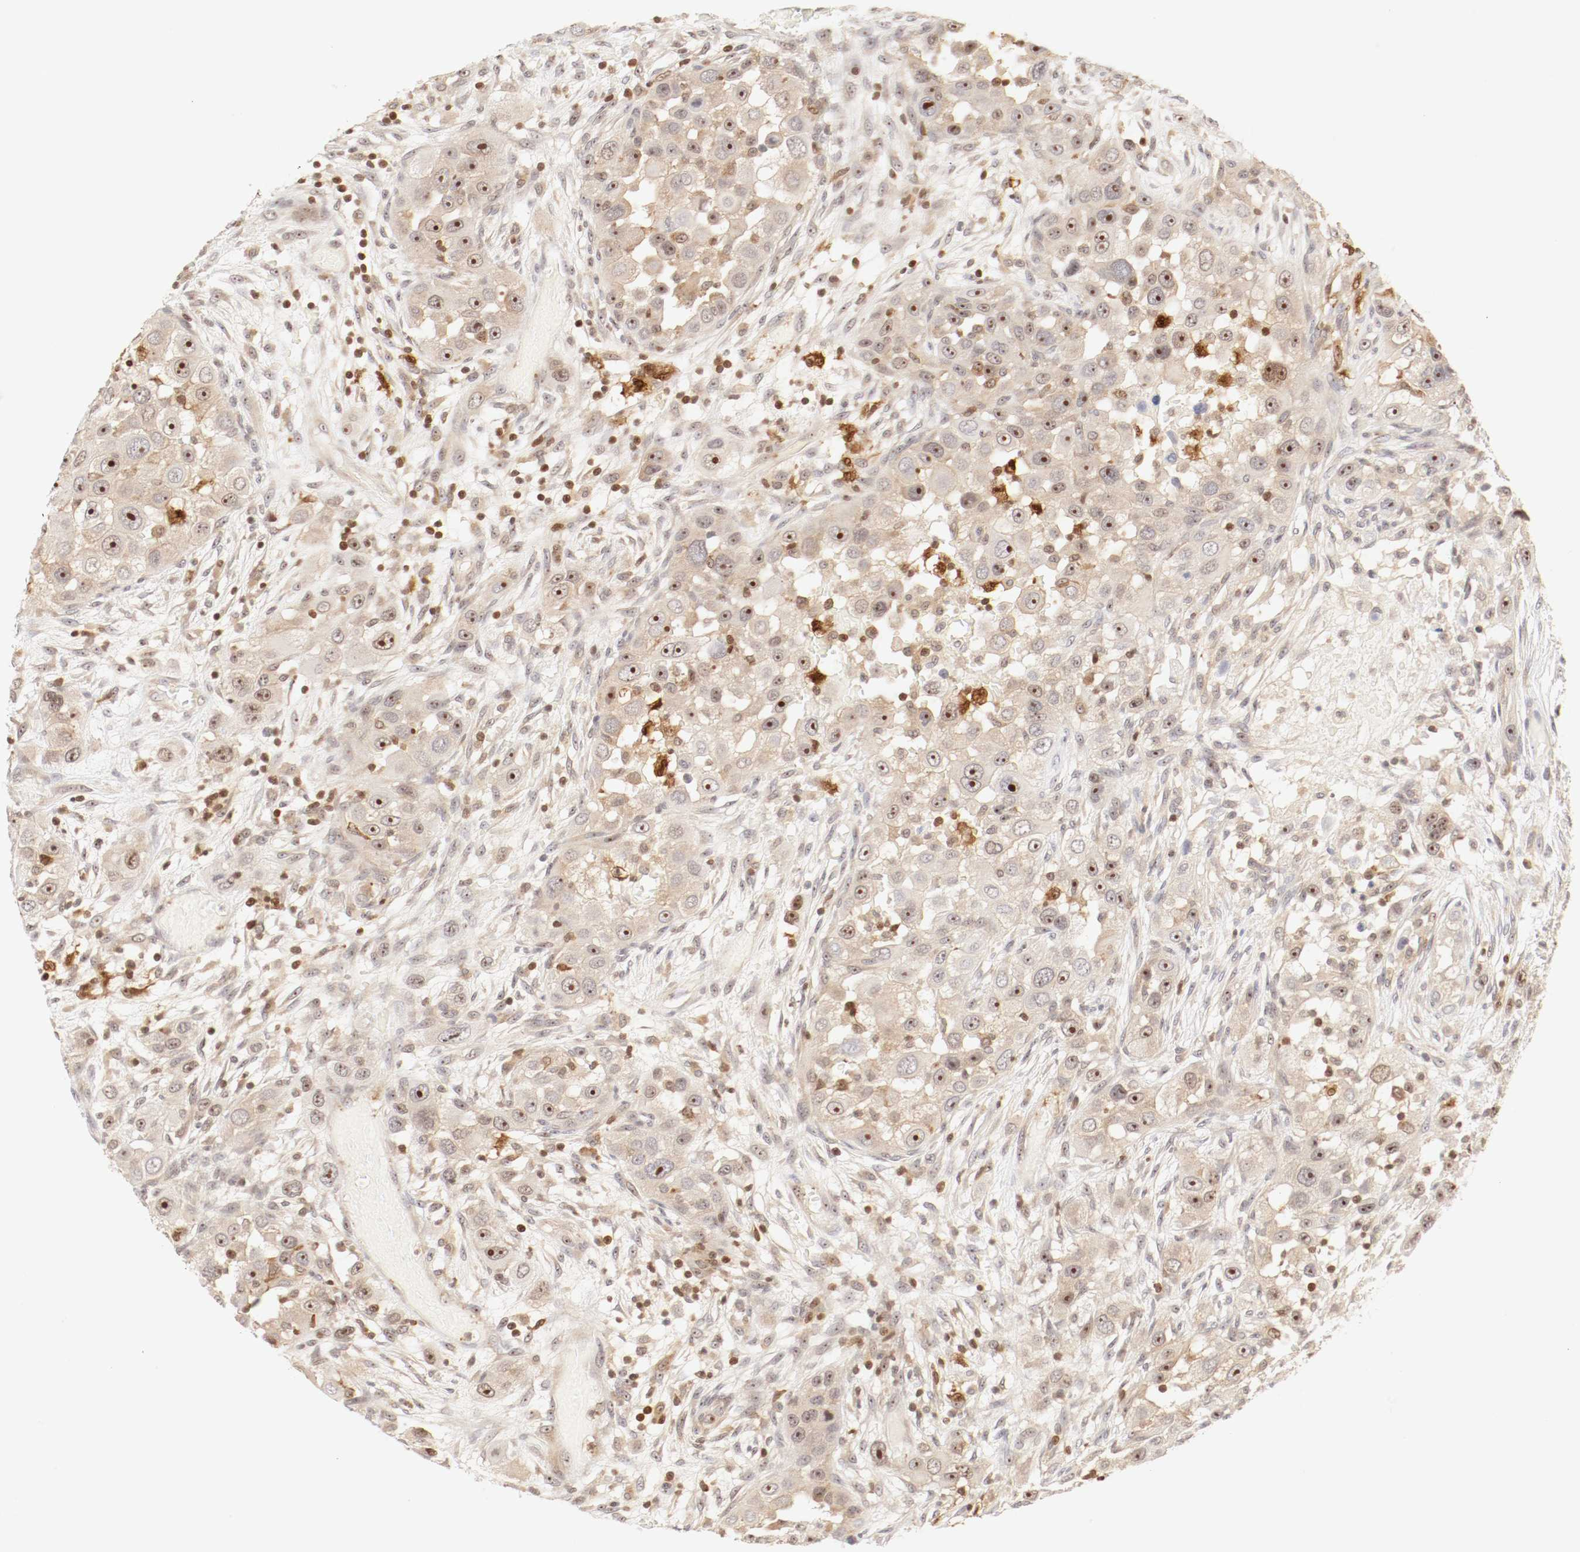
{"staining": {"intensity": "moderate", "quantity": "25%-75%", "location": "cytoplasmic/membranous,nuclear"}, "tissue": "head and neck cancer", "cell_type": "Tumor cells", "image_type": "cancer", "snomed": [{"axis": "morphology", "description": "Carcinoma, NOS"}, {"axis": "topography", "description": "Head-Neck"}], "caption": "Brown immunohistochemical staining in human carcinoma (head and neck) reveals moderate cytoplasmic/membranous and nuclear expression in about 25%-75% of tumor cells.", "gene": "KIF2A", "patient": {"sex": "male", "age": 87}}